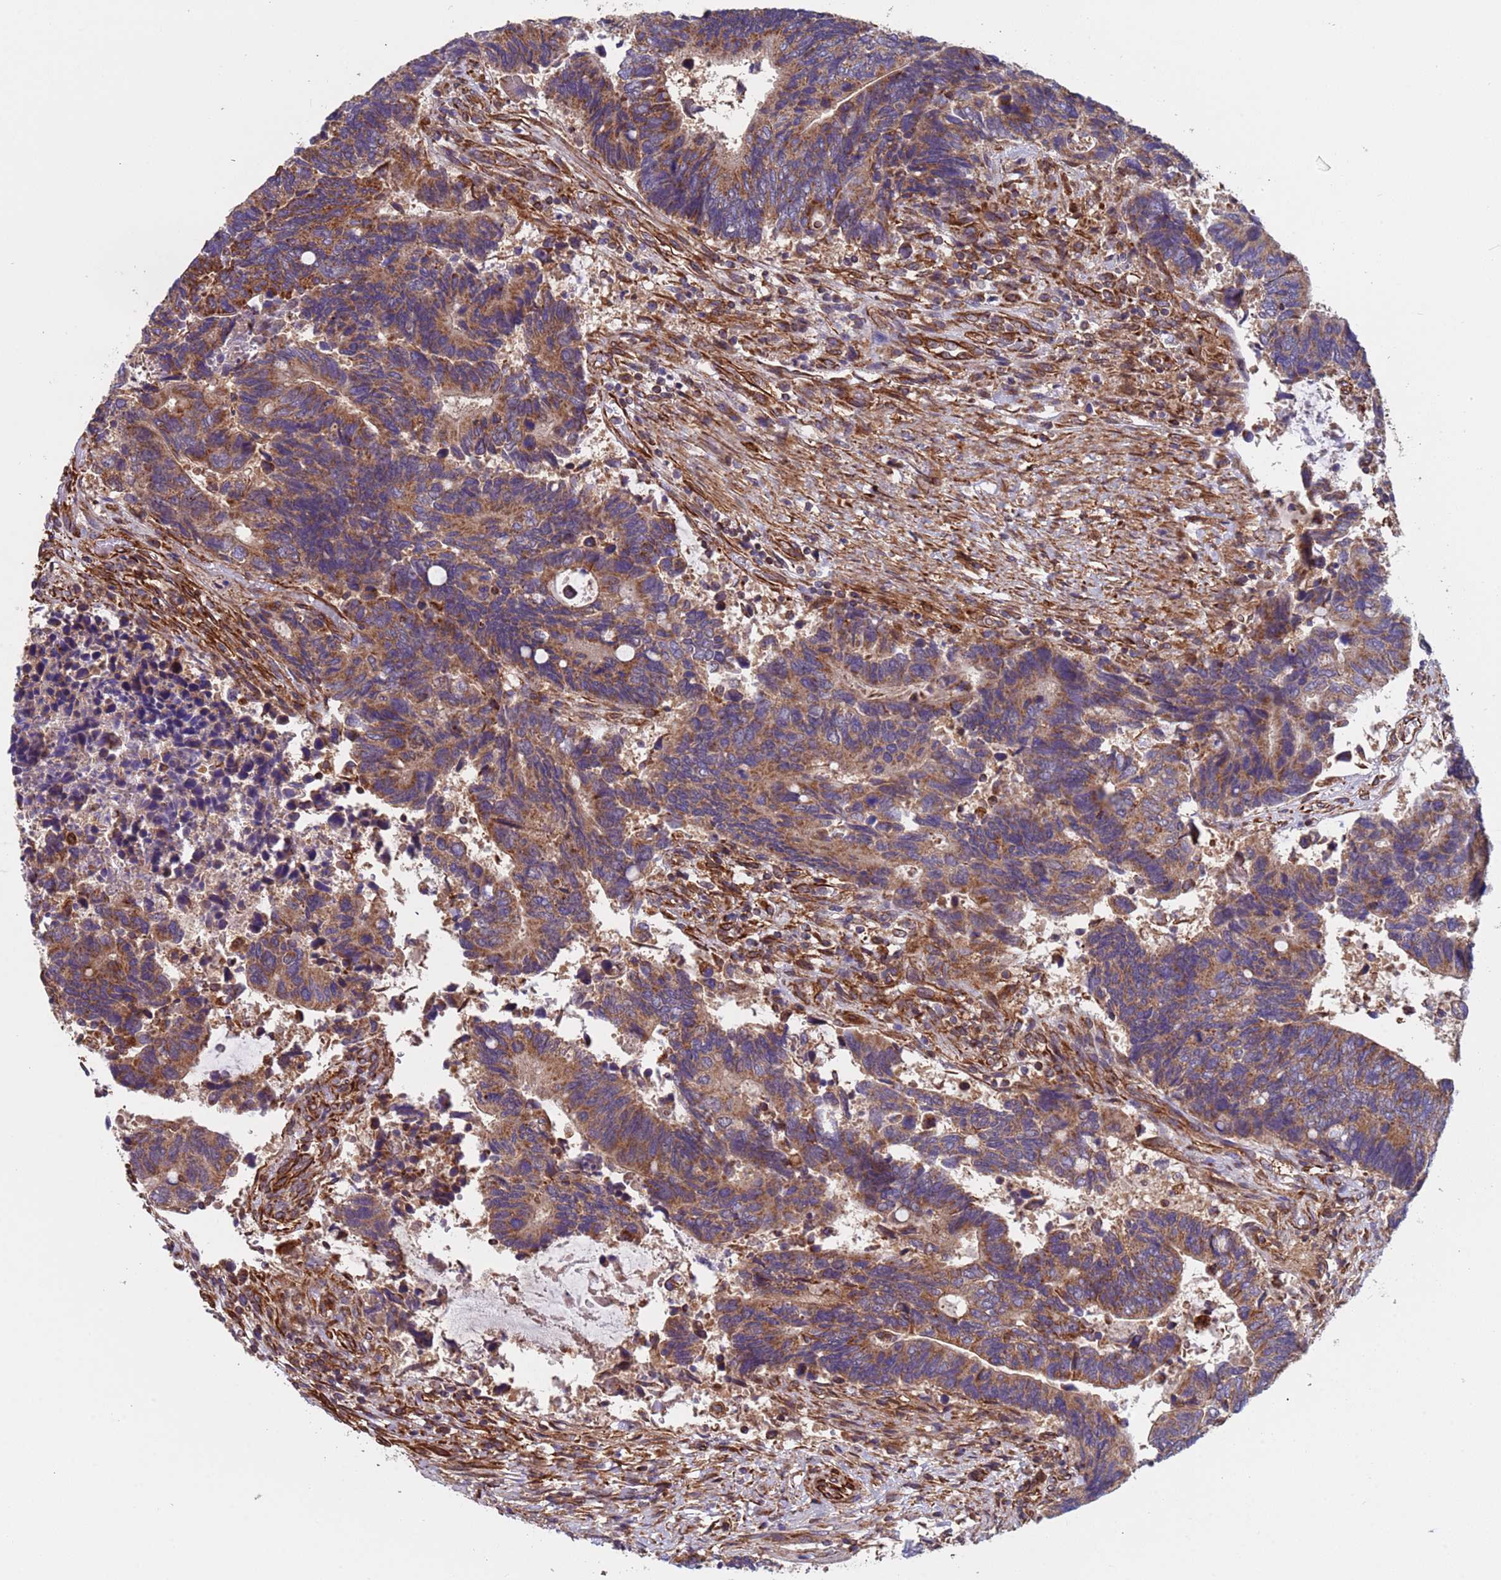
{"staining": {"intensity": "moderate", "quantity": ">75%", "location": "cytoplasmic/membranous"}, "tissue": "colorectal cancer", "cell_type": "Tumor cells", "image_type": "cancer", "snomed": [{"axis": "morphology", "description": "Adenocarcinoma, NOS"}, {"axis": "topography", "description": "Colon"}], "caption": "Protein staining of adenocarcinoma (colorectal) tissue displays moderate cytoplasmic/membranous staining in about >75% of tumor cells. The staining is performed using DAB brown chromogen to label protein expression. The nuclei are counter-stained blue using hematoxylin.", "gene": "NUDT12", "patient": {"sex": "male", "age": 87}}